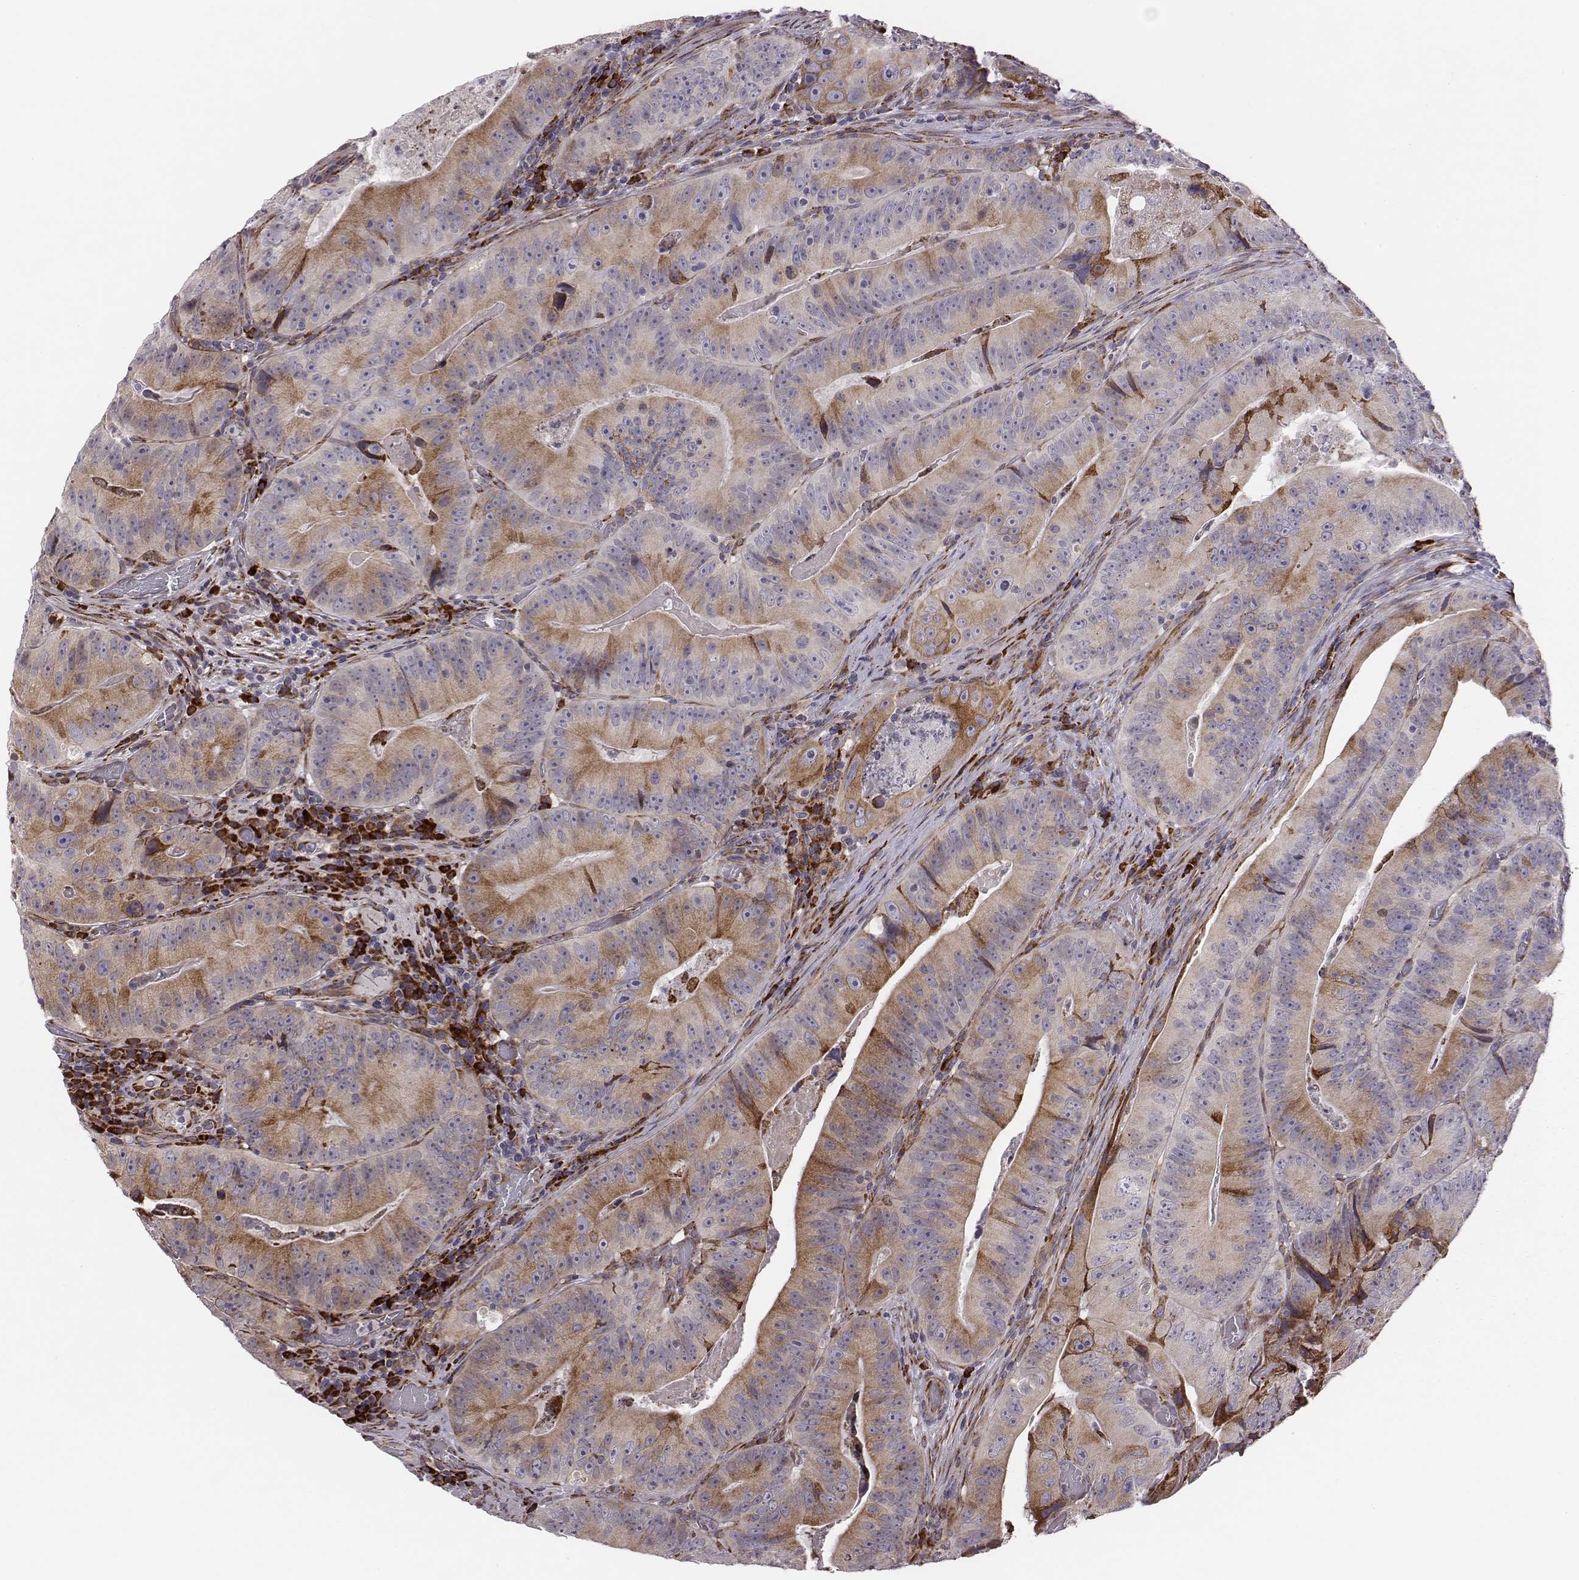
{"staining": {"intensity": "moderate", "quantity": ">75%", "location": "cytoplasmic/membranous"}, "tissue": "colorectal cancer", "cell_type": "Tumor cells", "image_type": "cancer", "snomed": [{"axis": "morphology", "description": "Adenocarcinoma, NOS"}, {"axis": "topography", "description": "Colon"}], "caption": "Colorectal cancer stained with DAB (3,3'-diaminobenzidine) IHC reveals medium levels of moderate cytoplasmic/membranous expression in approximately >75% of tumor cells.", "gene": "SELENOI", "patient": {"sex": "female", "age": 86}}